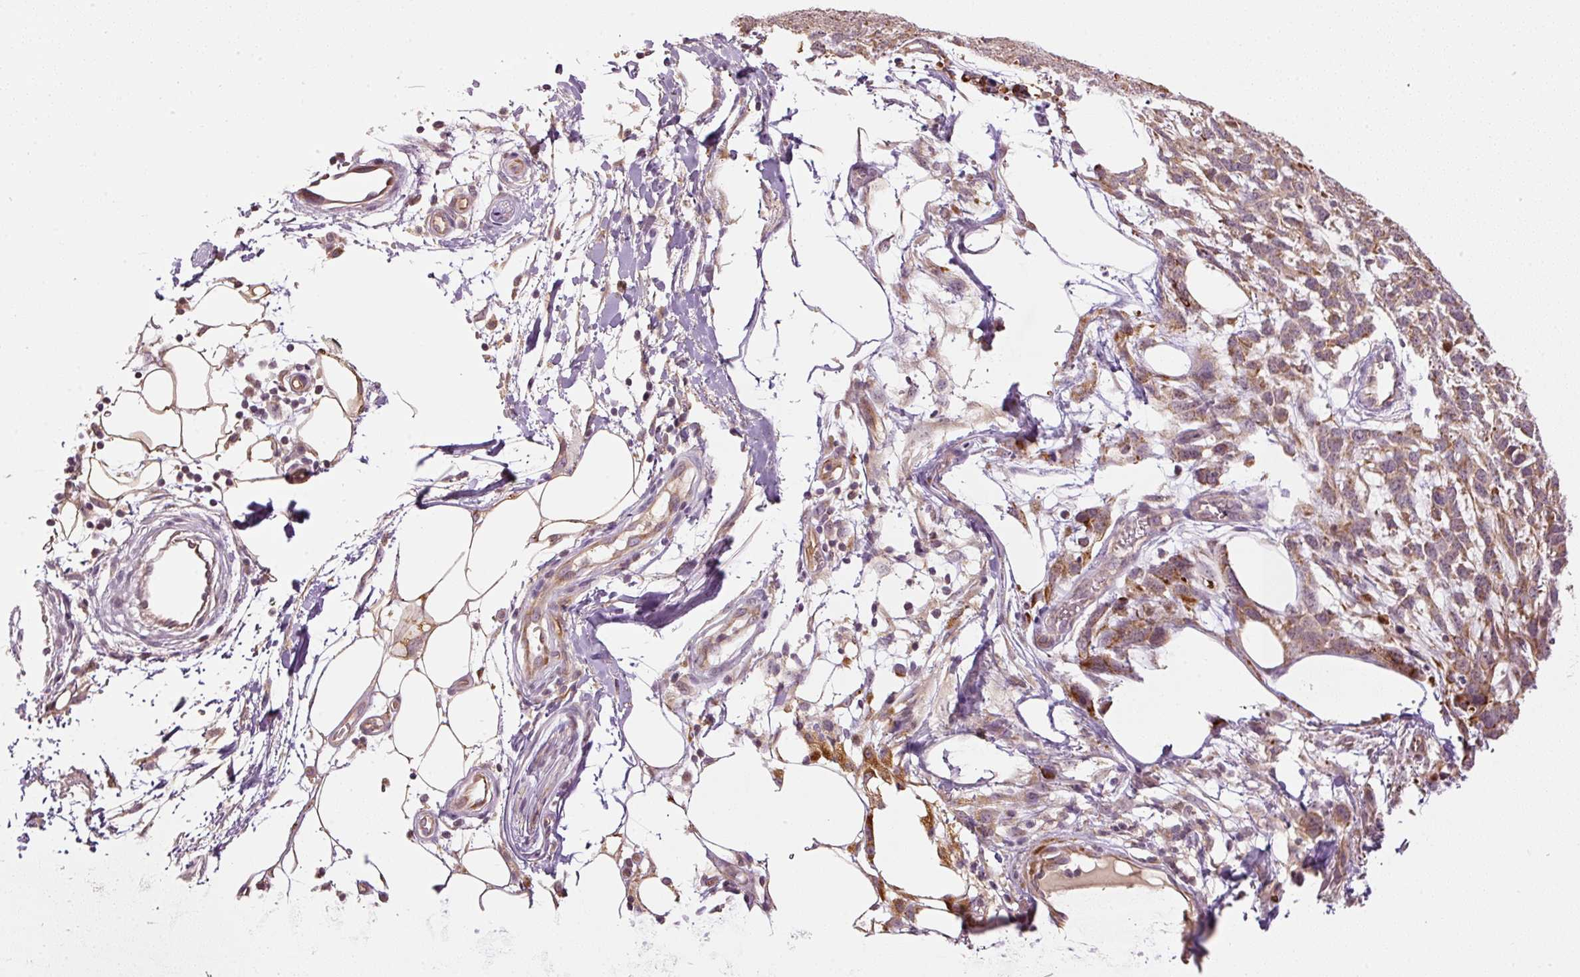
{"staining": {"intensity": "moderate", "quantity": ">75%", "location": "cytoplasmic/membranous"}, "tissue": "melanoma", "cell_type": "Tumor cells", "image_type": "cancer", "snomed": [{"axis": "morphology", "description": "Normal morphology"}, {"axis": "morphology", "description": "Malignant melanoma, NOS"}, {"axis": "topography", "description": "Skin"}], "caption": "The histopathology image demonstrates immunohistochemical staining of melanoma. There is moderate cytoplasmic/membranous positivity is seen in approximately >75% of tumor cells.", "gene": "CDC20B", "patient": {"sex": "female", "age": 72}}